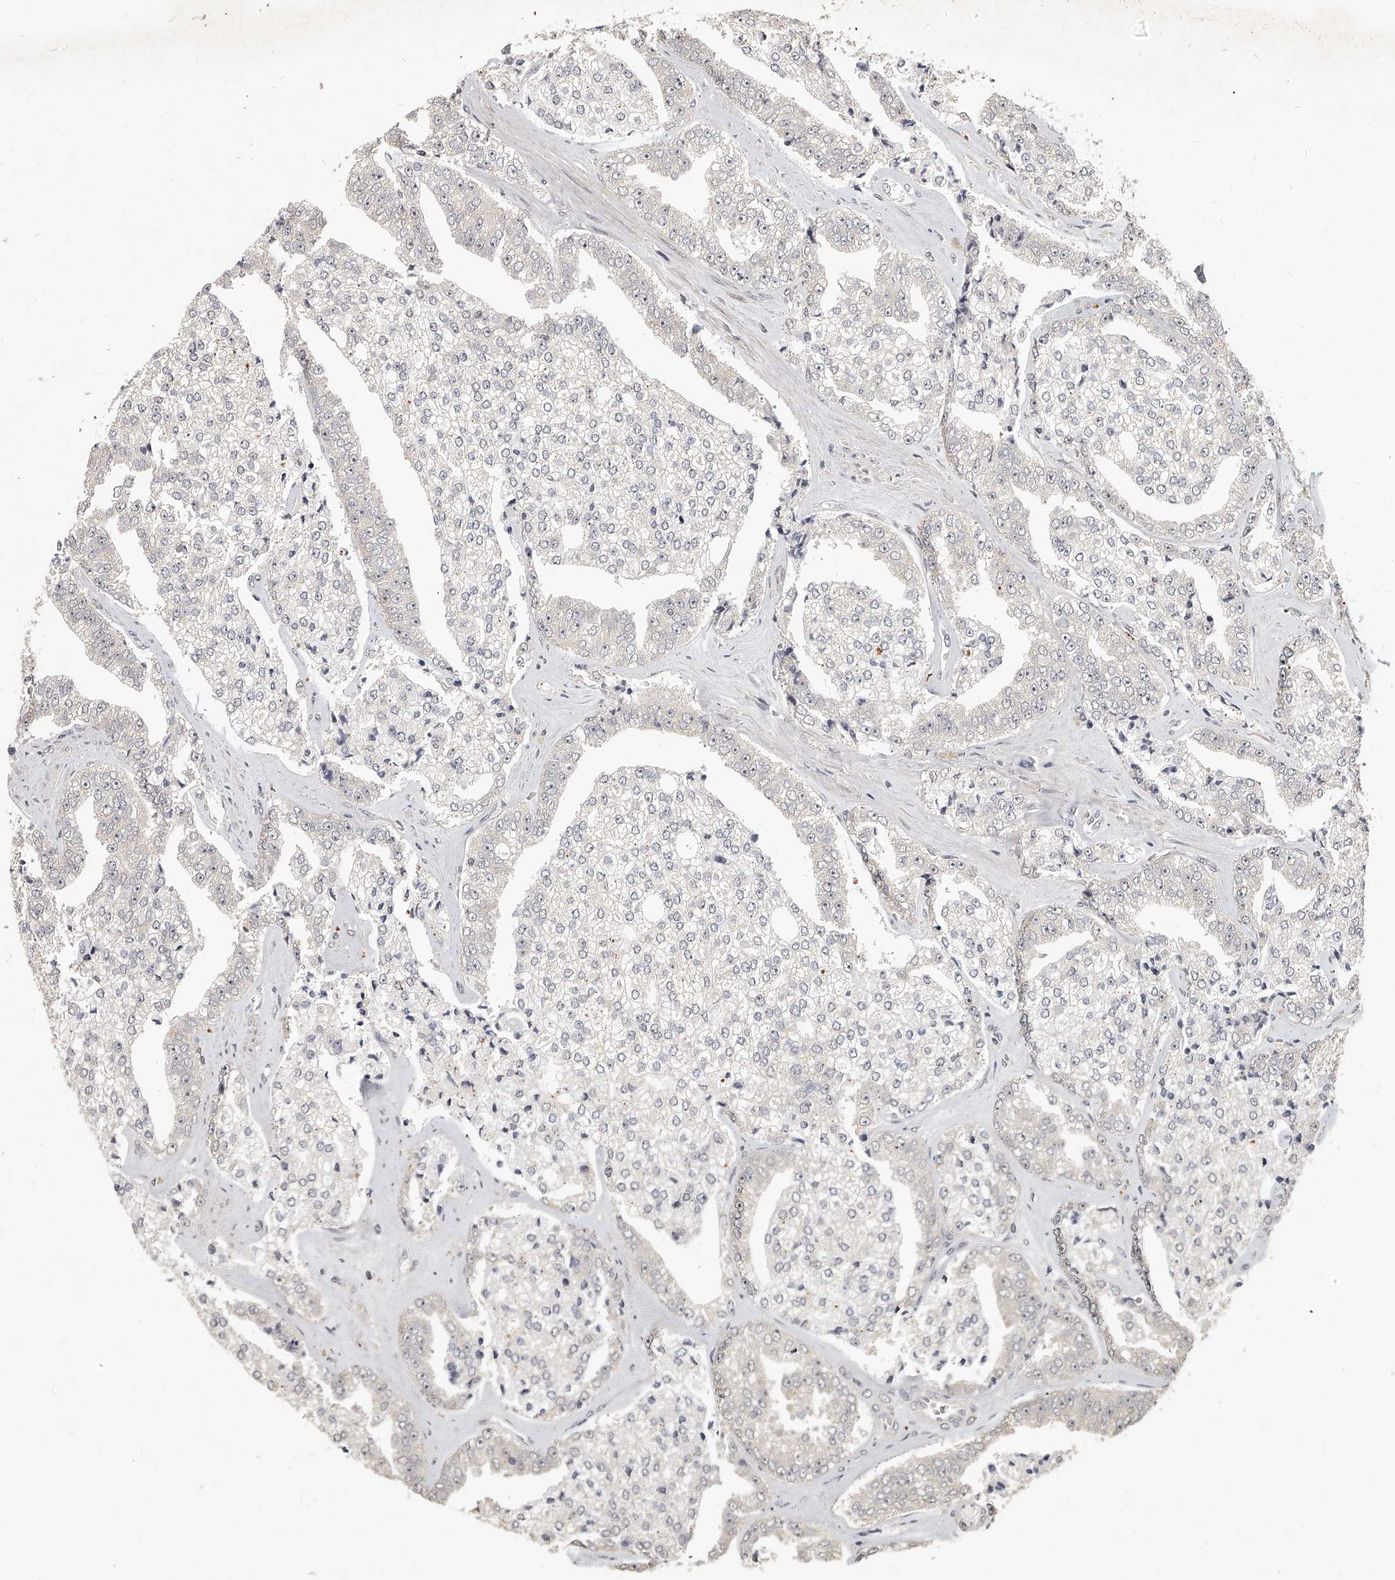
{"staining": {"intensity": "negative", "quantity": "none", "location": "none"}, "tissue": "prostate cancer", "cell_type": "Tumor cells", "image_type": "cancer", "snomed": [{"axis": "morphology", "description": "Adenocarcinoma, High grade"}, {"axis": "topography", "description": "Prostate"}], "caption": "High-grade adenocarcinoma (prostate) was stained to show a protein in brown. There is no significant positivity in tumor cells.", "gene": "SLC37A1", "patient": {"sex": "male", "age": 71}}